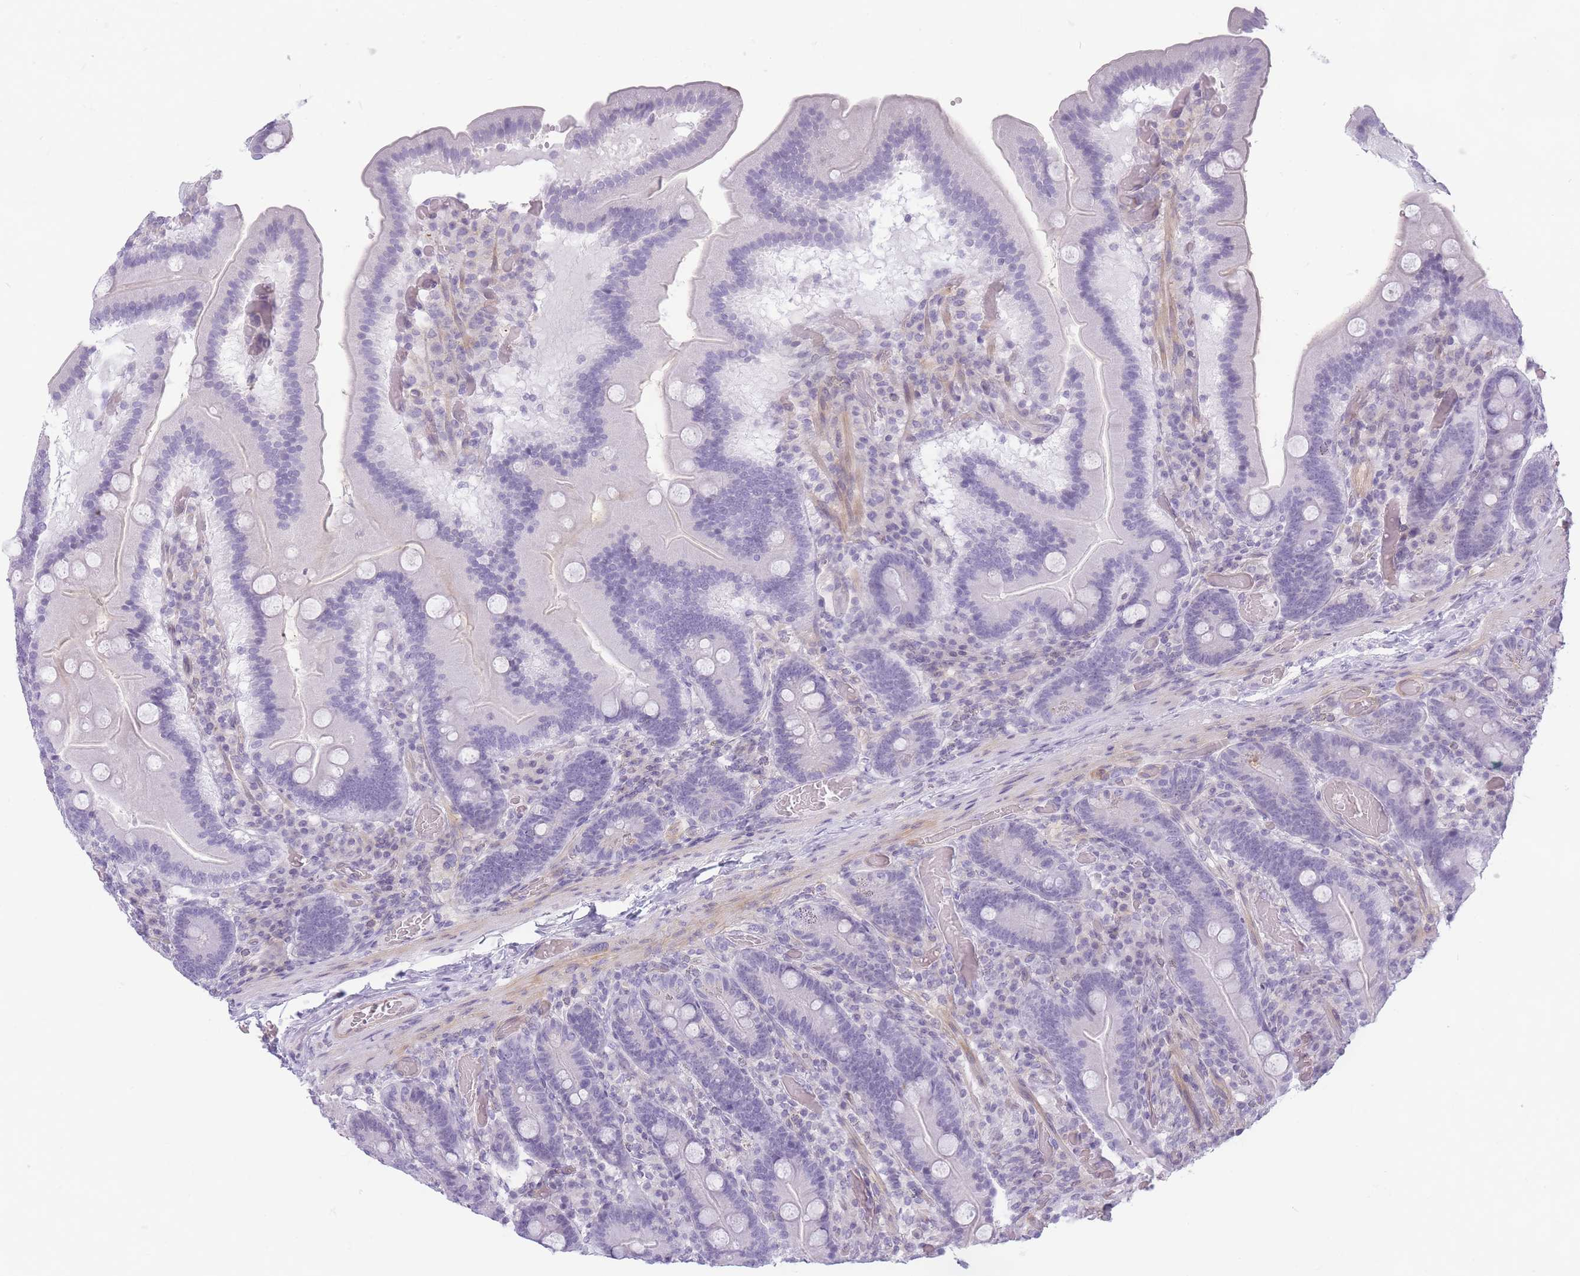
{"staining": {"intensity": "negative", "quantity": "none", "location": "none"}, "tissue": "duodenum", "cell_type": "Glandular cells", "image_type": "normal", "snomed": [{"axis": "morphology", "description": "Normal tissue, NOS"}, {"axis": "topography", "description": "Duodenum"}], "caption": "This is a image of IHC staining of normal duodenum, which shows no positivity in glandular cells. (DAB immunohistochemistry with hematoxylin counter stain).", "gene": "GGT1", "patient": {"sex": "female", "age": 62}}